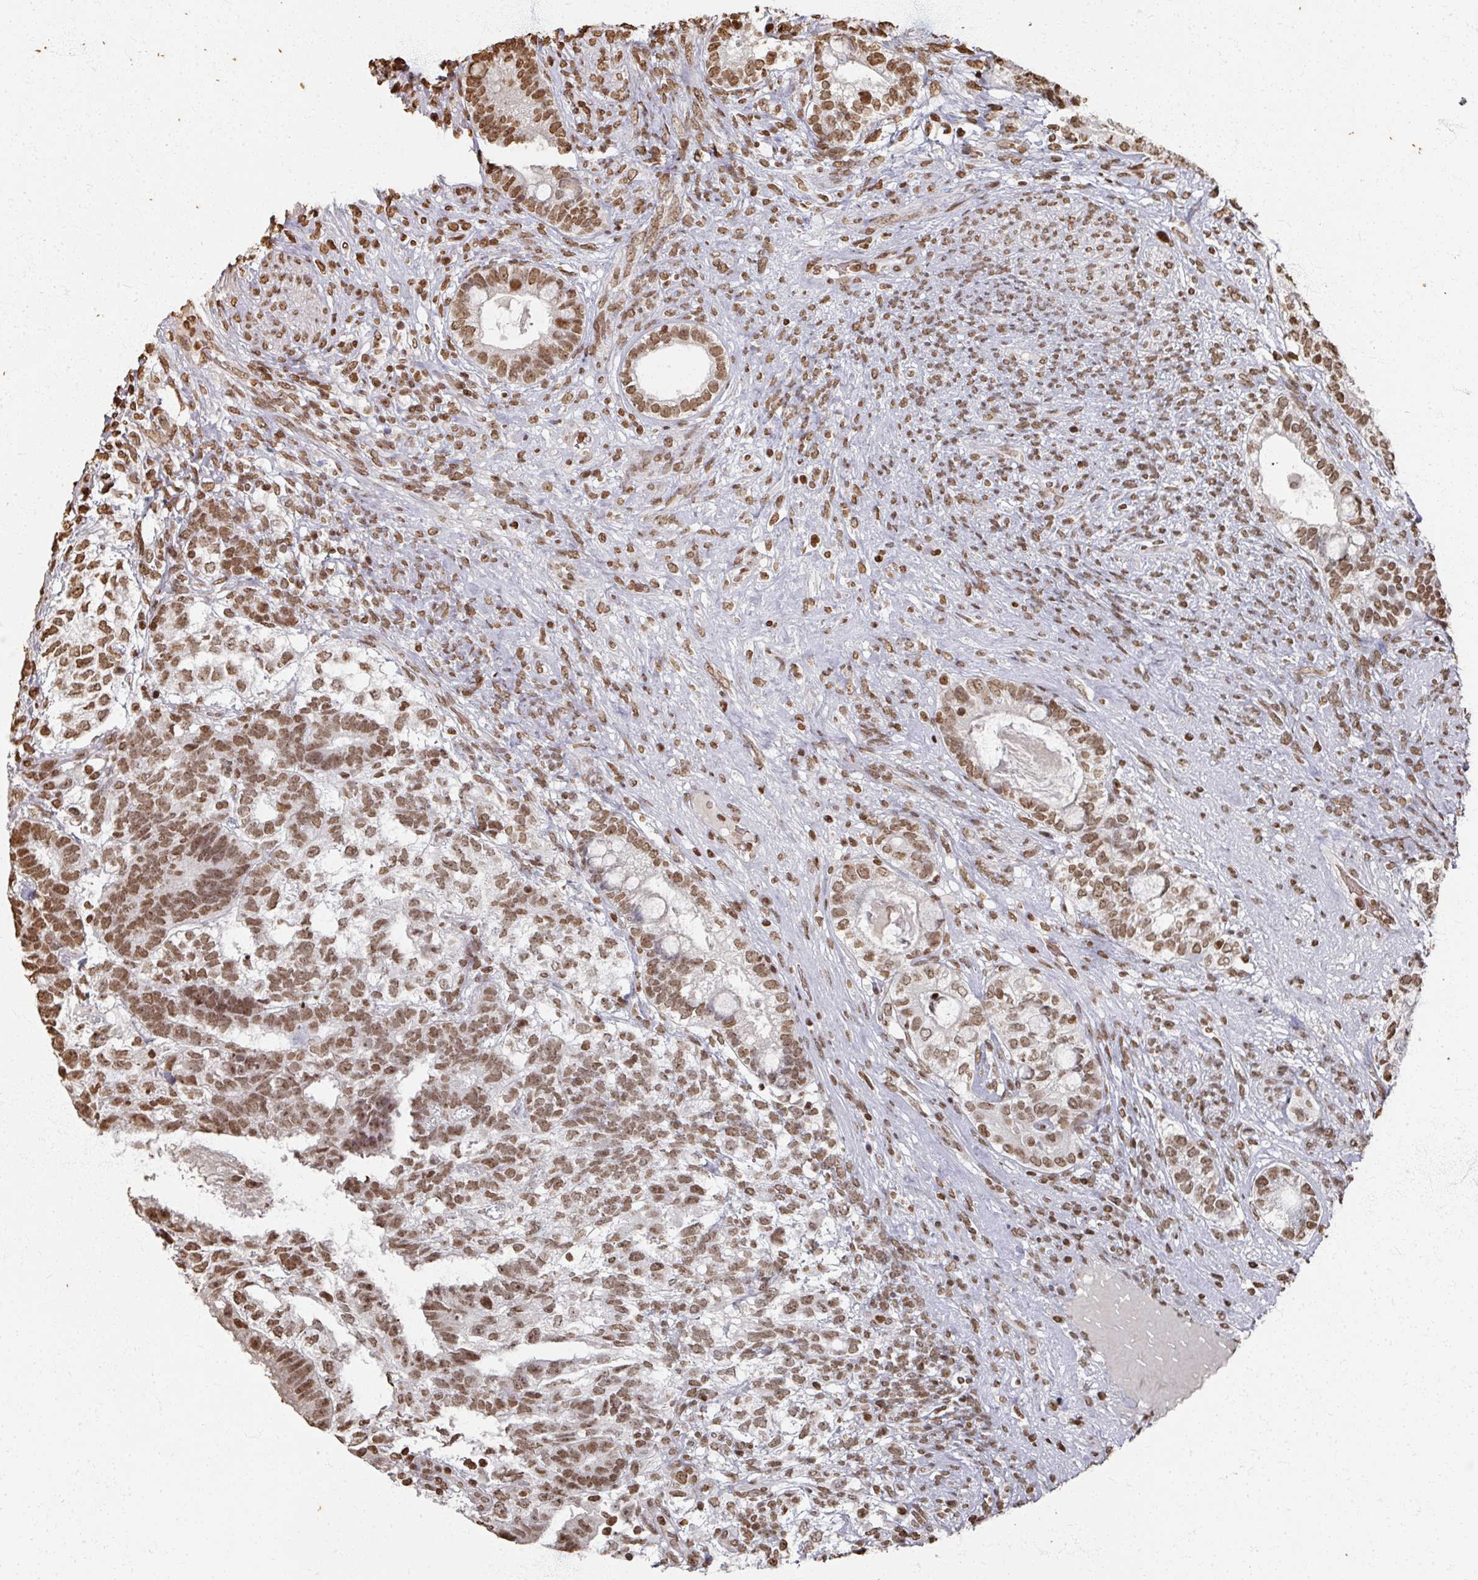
{"staining": {"intensity": "moderate", "quantity": ">75%", "location": "nuclear"}, "tissue": "testis cancer", "cell_type": "Tumor cells", "image_type": "cancer", "snomed": [{"axis": "morphology", "description": "Seminoma, NOS"}, {"axis": "morphology", "description": "Carcinoma, Embryonal, NOS"}, {"axis": "topography", "description": "Testis"}], "caption": "A brown stain labels moderate nuclear staining of a protein in human testis cancer tumor cells.", "gene": "DCUN1D5", "patient": {"sex": "male", "age": 41}}